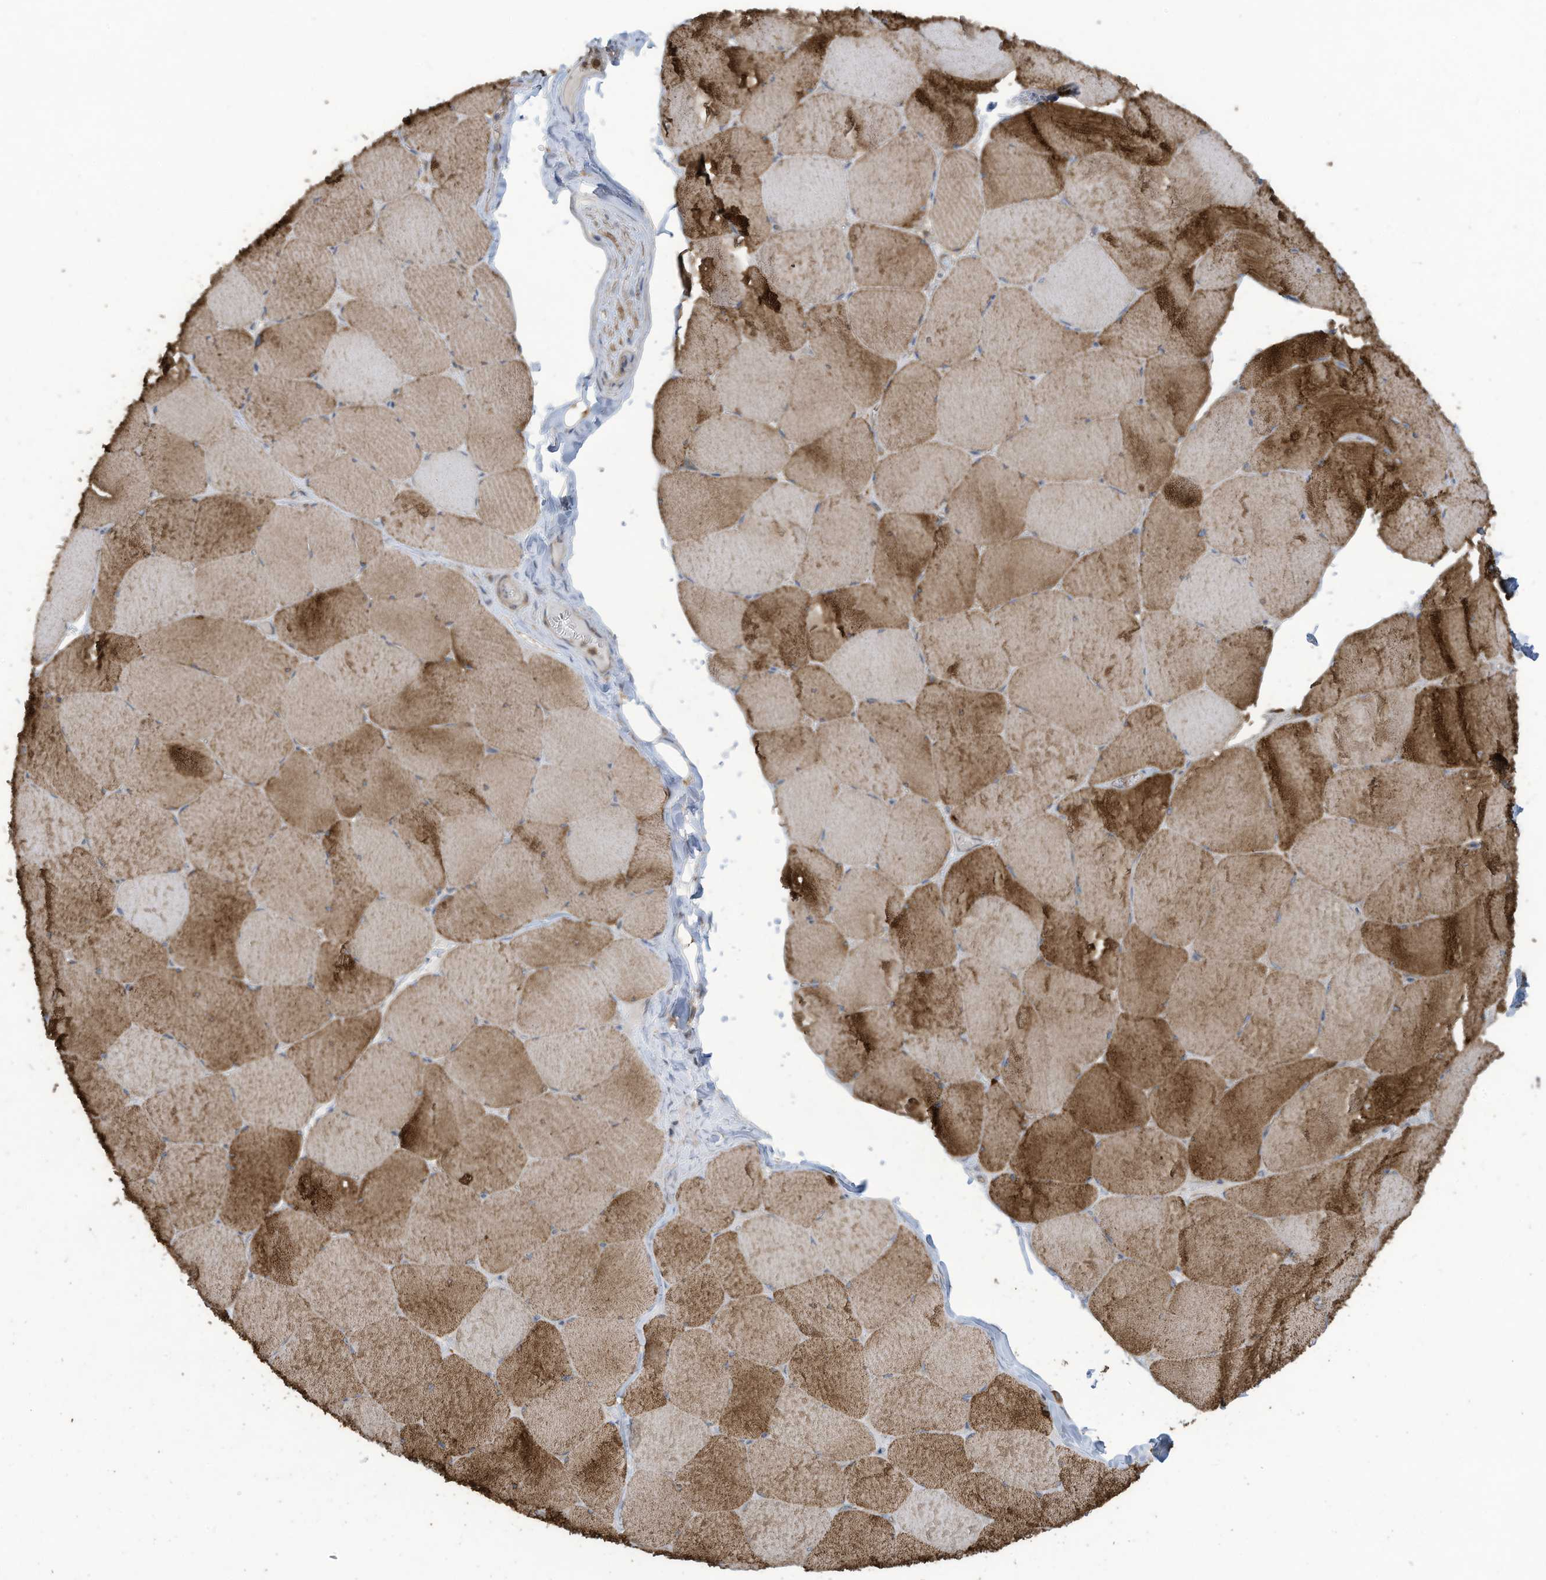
{"staining": {"intensity": "strong", "quantity": ">75%", "location": "cytoplasmic/membranous"}, "tissue": "skeletal muscle", "cell_type": "Myocytes", "image_type": "normal", "snomed": [{"axis": "morphology", "description": "Normal tissue, NOS"}, {"axis": "topography", "description": "Skeletal muscle"}, {"axis": "topography", "description": "Head-Neck"}], "caption": "An immunohistochemistry photomicrograph of normal tissue is shown. Protein staining in brown highlights strong cytoplasmic/membranous positivity in skeletal muscle within myocytes.", "gene": "ADI1", "patient": {"sex": "male", "age": 66}}